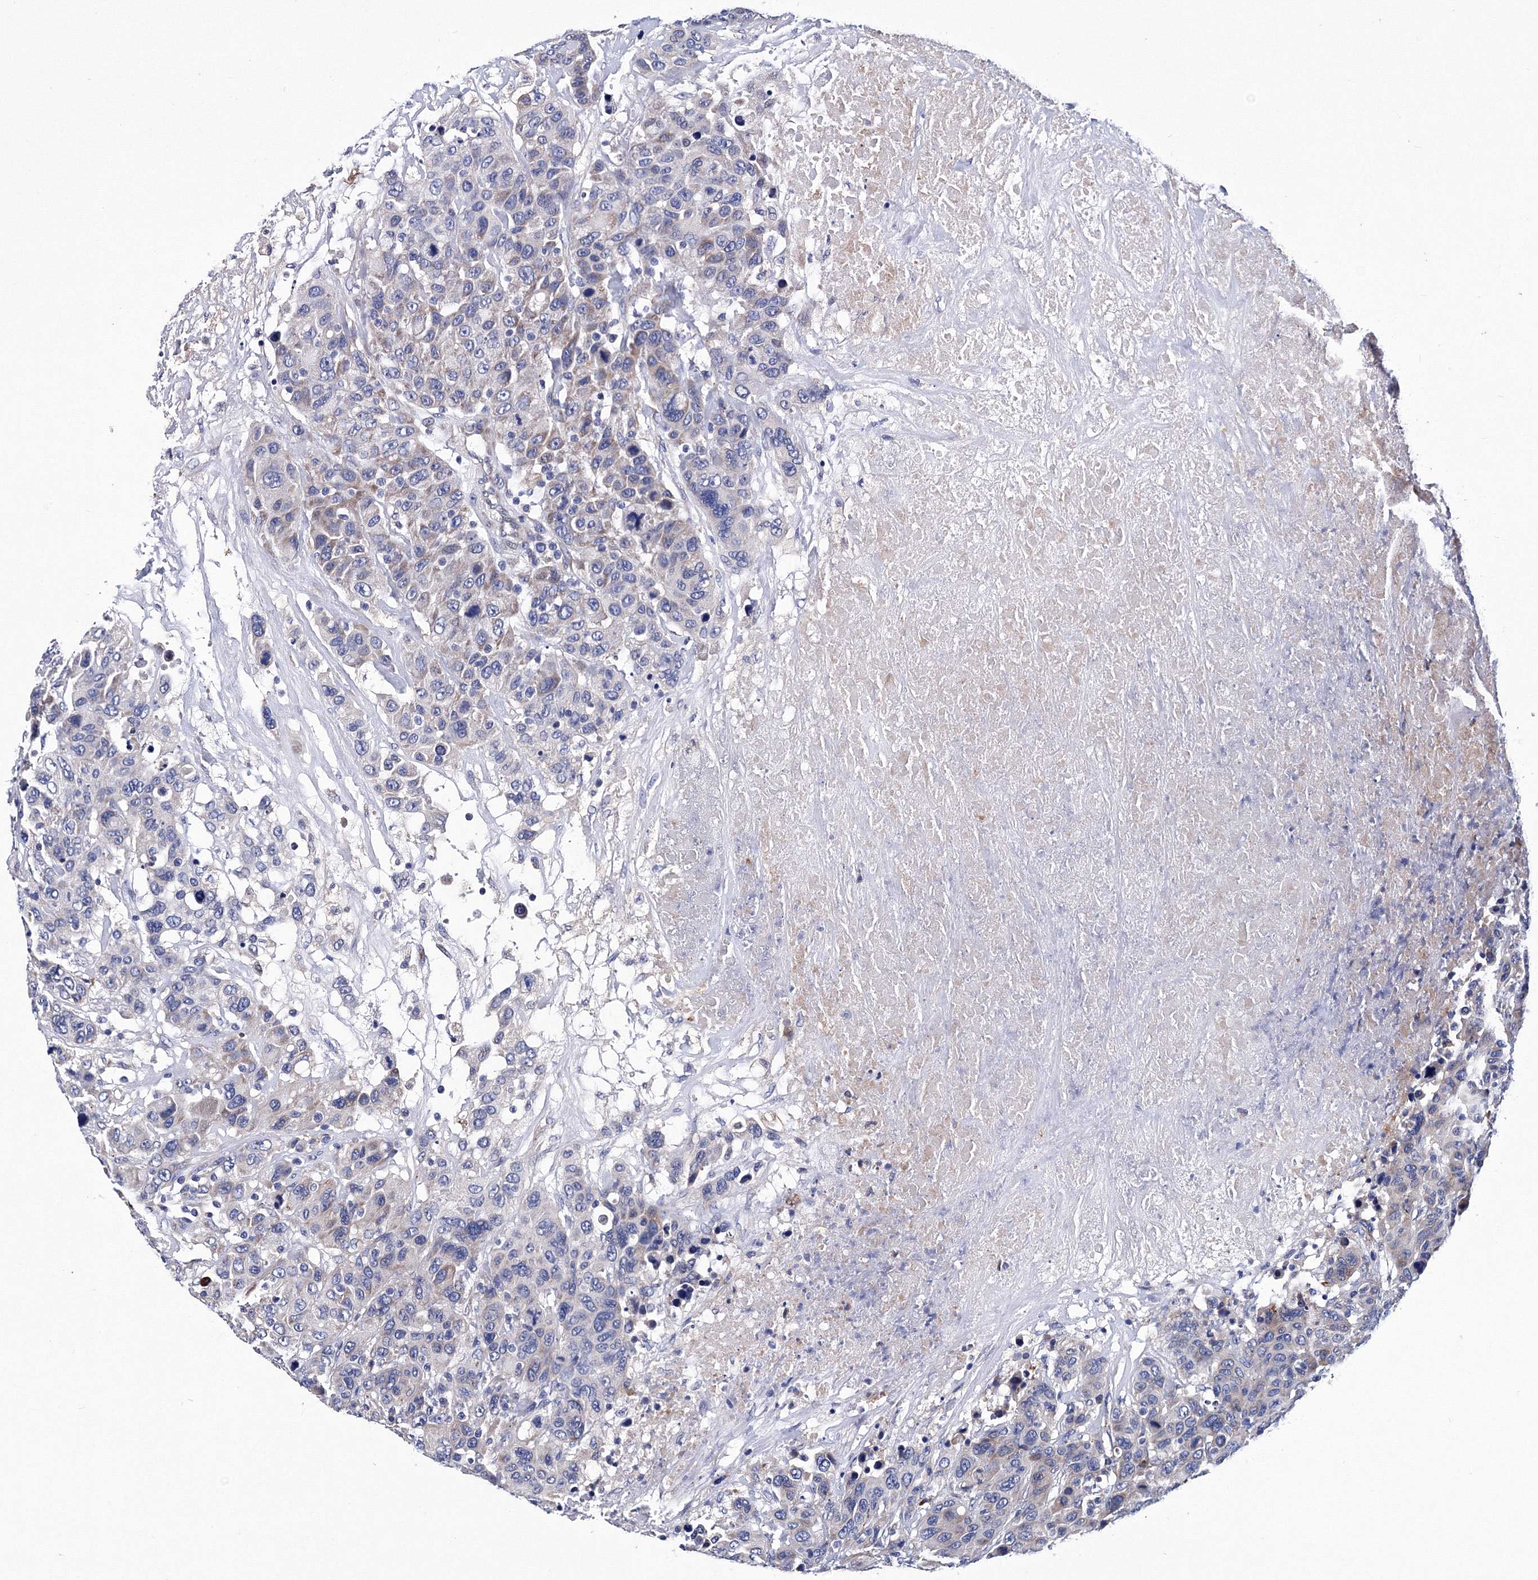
{"staining": {"intensity": "weak", "quantity": "<25%", "location": "cytoplasmic/membranous"}, "tissue": "breast cancer", "cell_type": "Tumor cells", "image_type": "cancer", "snomed": [{"axis": "morphology", "description": "Duct carcinoma"}, {"axis": "topography", "description": "Breast"}], "caption": "Immunohistochemical staining of breast cancer (invasive ductal carcinoma) shows no significant expression in tumor cells.", "gene": "TRPM2", "patient": {"sex": "female", "age": 37}}